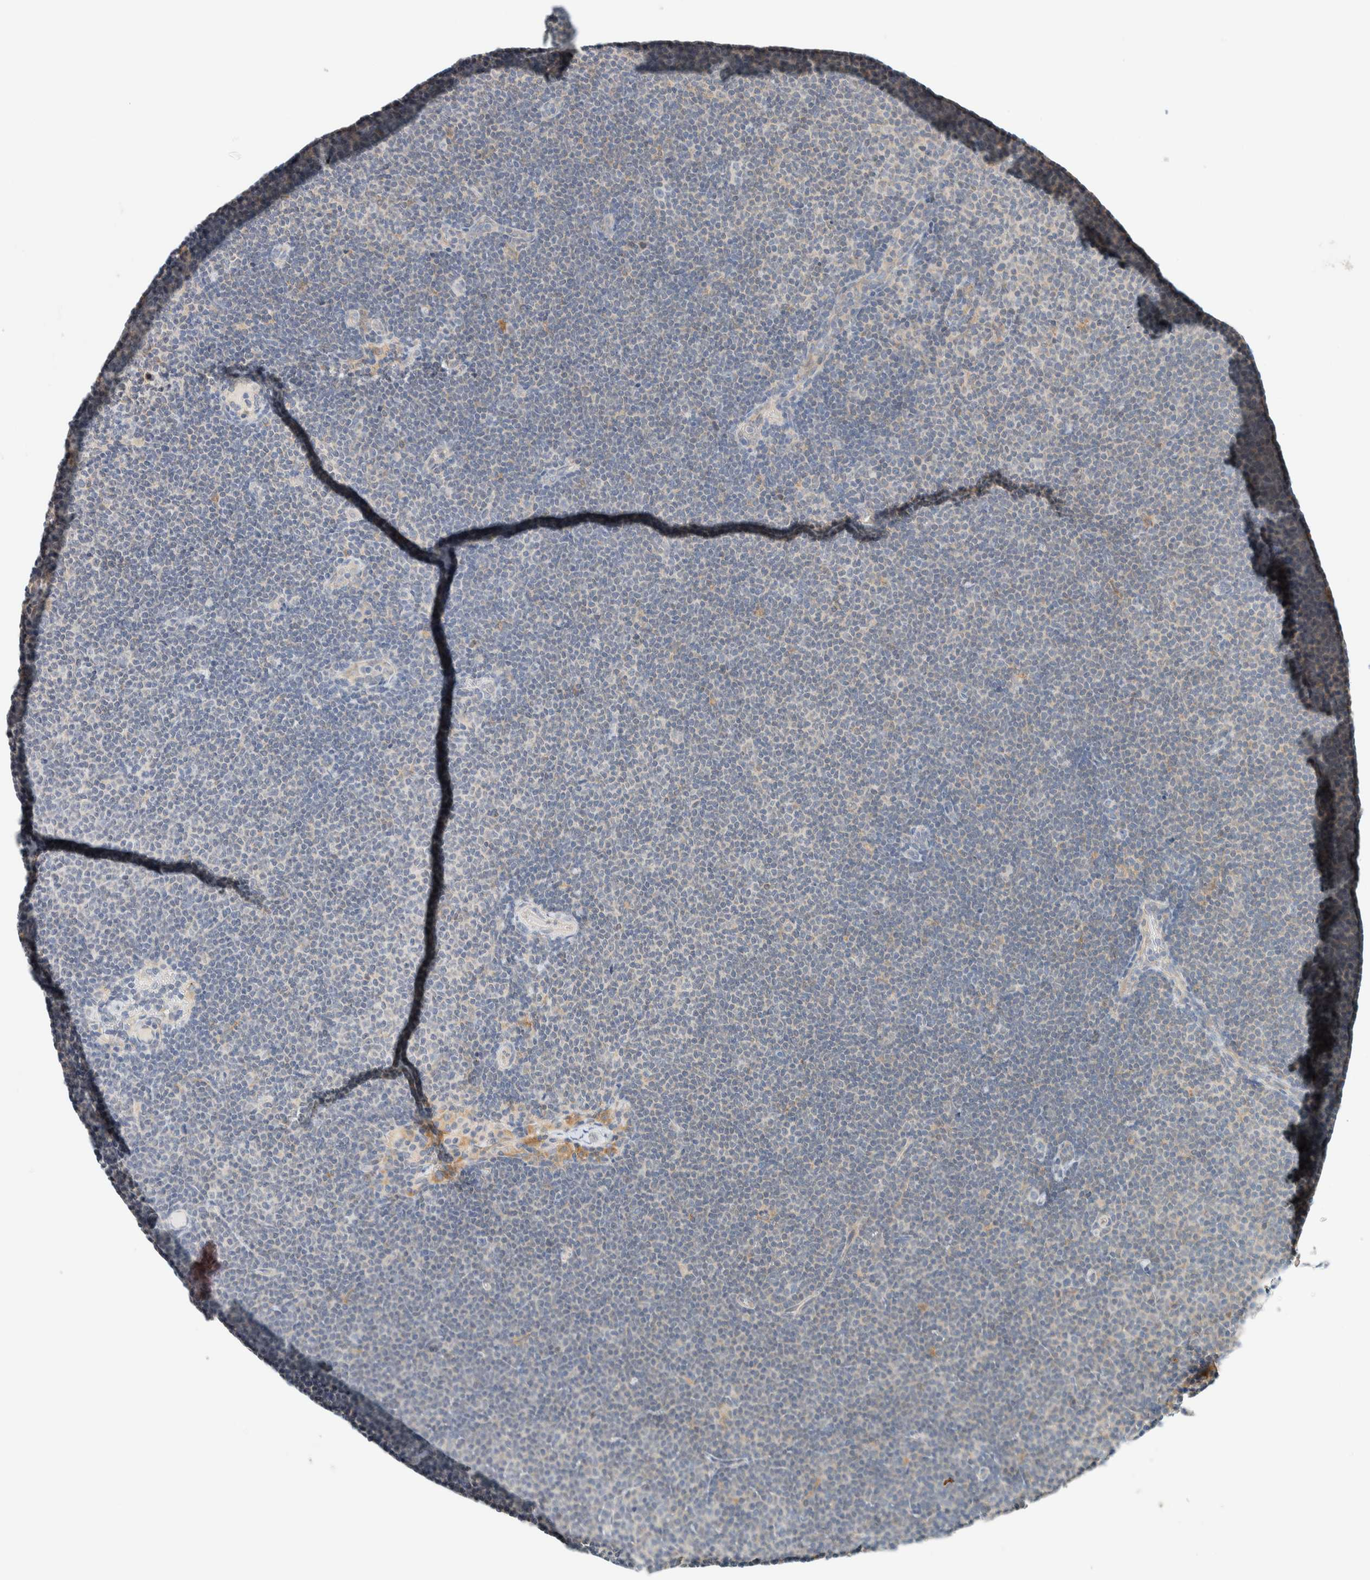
{"staining": {"intensity": "negative", "quantity": "none", "location": "none"}, "tissue": "lymphoma", "cell_type": "Tumor cells", "image_type": "cancer", "snomed": [{"axis": "morphology", "description": "Malignant lymphoma, non-Hodgkin's type, Low grade"}, {"axis": "topography", "description": "Lymph node"}], "caption": "Immunohistochemical staining of lymphoma reveals no significant expression in tumor cells.", "gene": "SUMF2", "patient": {"sex": "female", "age": 53}}